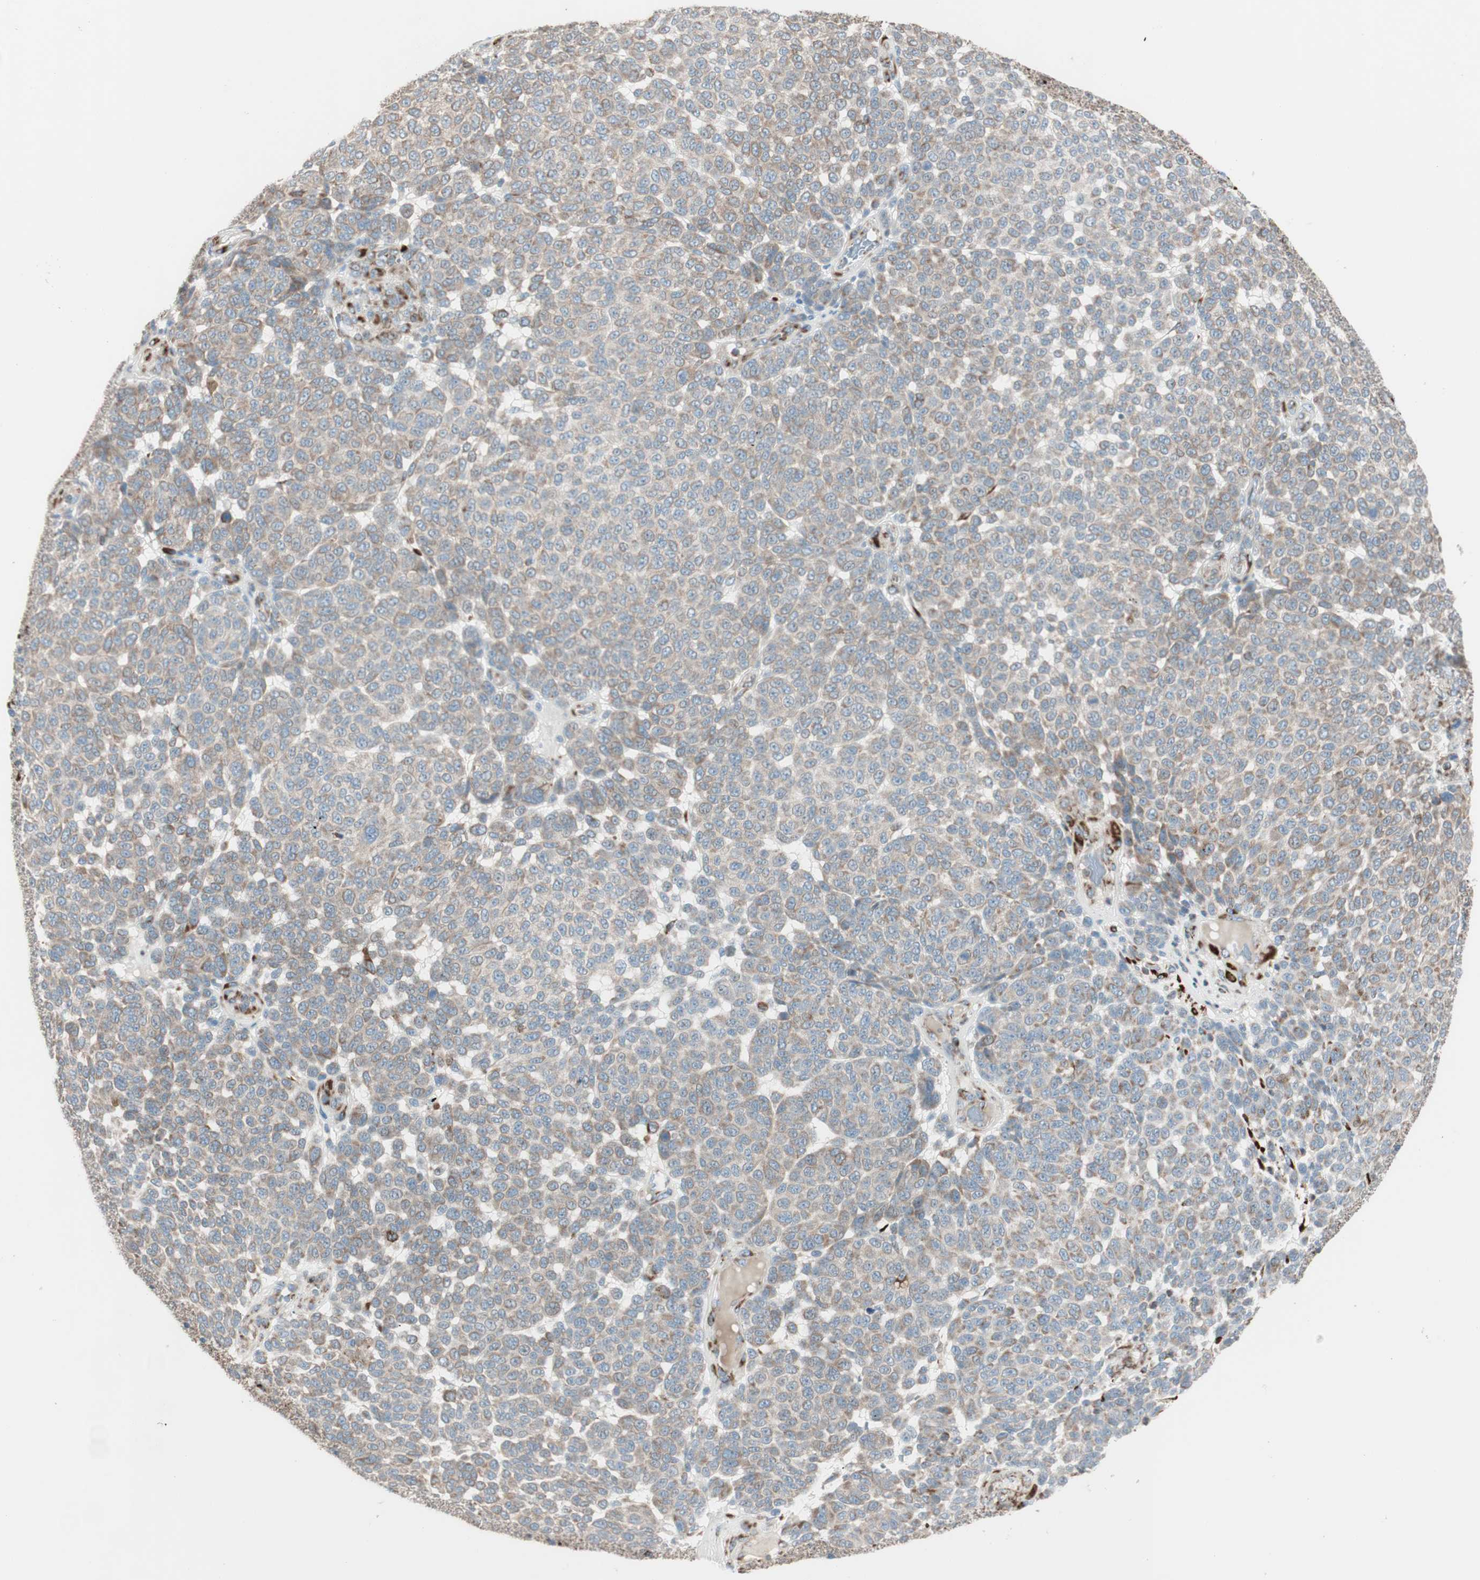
{"staining": {"intensity": "moderate", "quantity": ">75%", "location": "cytoplasmic/membranous"}, "tissue": "melanoma", "cell_type": "Tumor cells", "image_type": "cancer", "snomed": [{"axis": "morphology", "description": "Malignant melanoma, NOS"}, {"axis": "topography", "description": "Skin"}], "caption": "Human melanoma stained with a brown dye displays moderate cytoplasmic/membranous positive positivity in about >75% of tumor cells.", "gene": "P4HTM", "patient": {"sex": "male", "age": 59}}